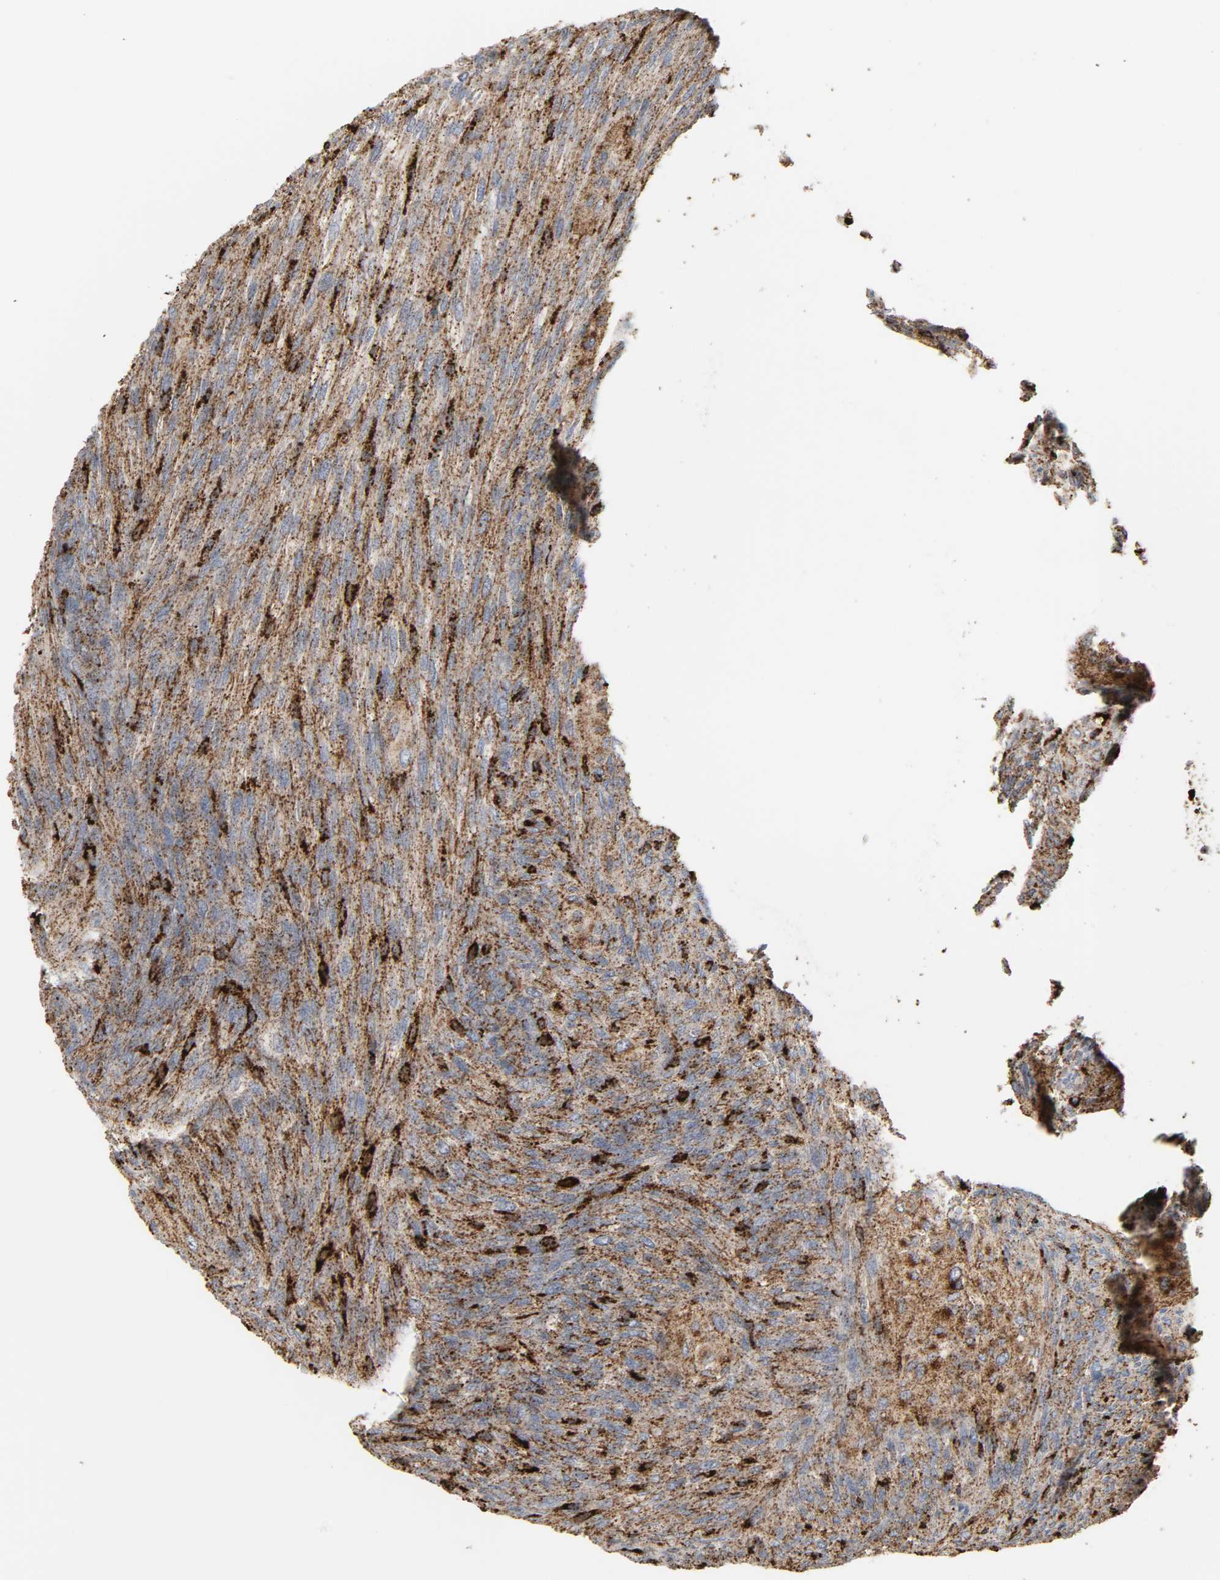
{"staining": {"intensity": "strong", "quantity": ">75%", "location": "cytoplasmic/membranous"}, "tissue": "glioma", "cell_type": "Tumor cells", "image_type": "cancer", "snomed": [{"axis": "morphology", "description": "Glioma, malignant, High grade"}, {"axis": "topography", "description": "Cerebral cortex"}], "caption": "A micrograph of glioma stained for a protein reveals strong cytoplasmic/membranous brown staining in tumor cells.", "gene": "PSAP", "patient": {"sex": "female", "age": 55}}